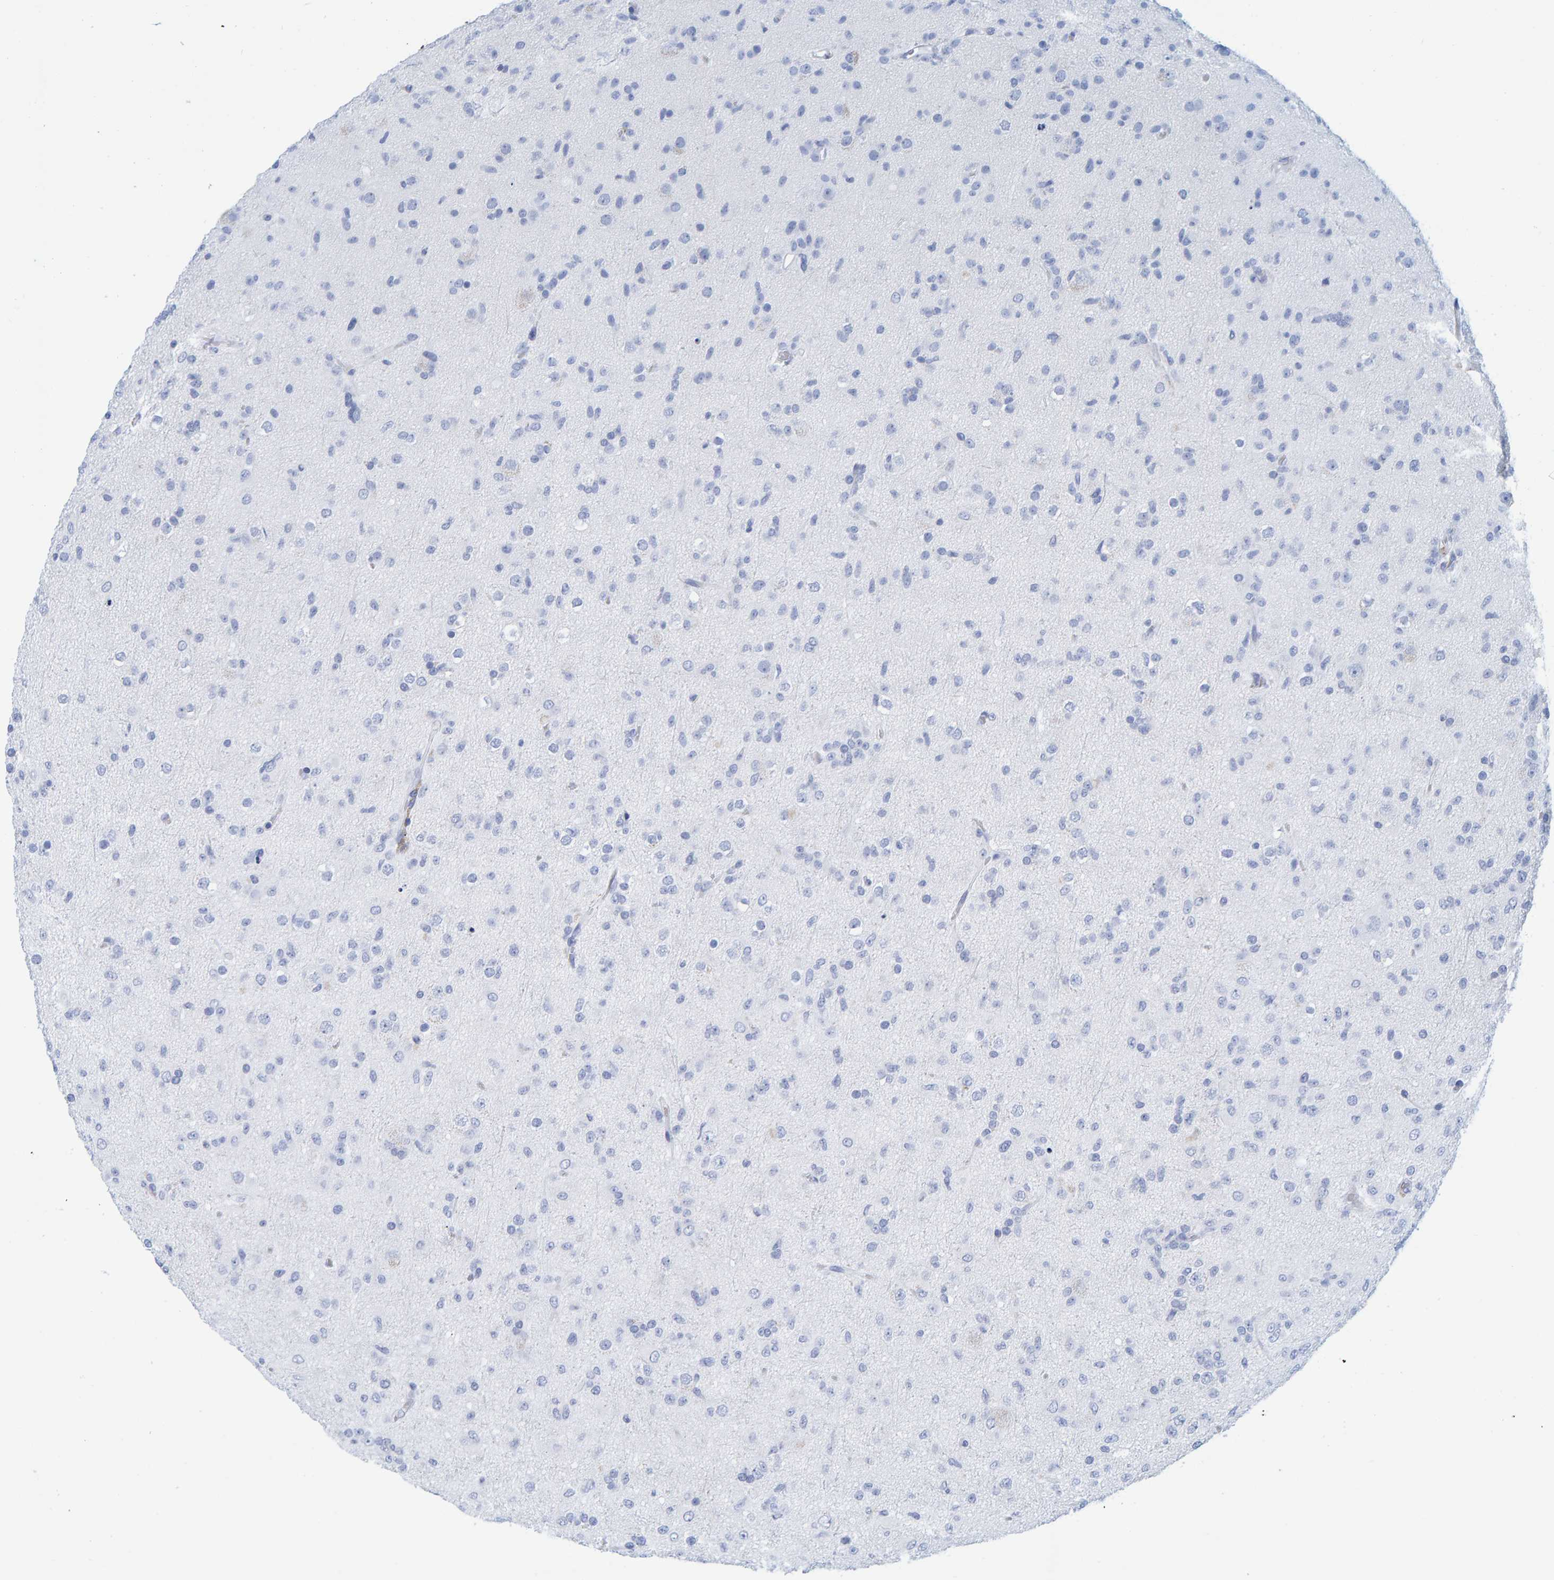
{"staining": {"intensity": "negative", "quantity": "none", "location": "none"}, "tissue": "glioma", "cell_type": "Tumor cells", "image_type": "cancer", "snomed": [{"axis": "morphology", "description": "Glioma, malignant, Low grade"}, {"axis": "topography", "description": "Brain"}], "caption": "Glioma was stained to show a protein in brown. There is no significant positivity in tumor cells. Nuclei are stained in blue.", "gene": "SFTPC", "patient": {"sex": "male", "age": 65}}